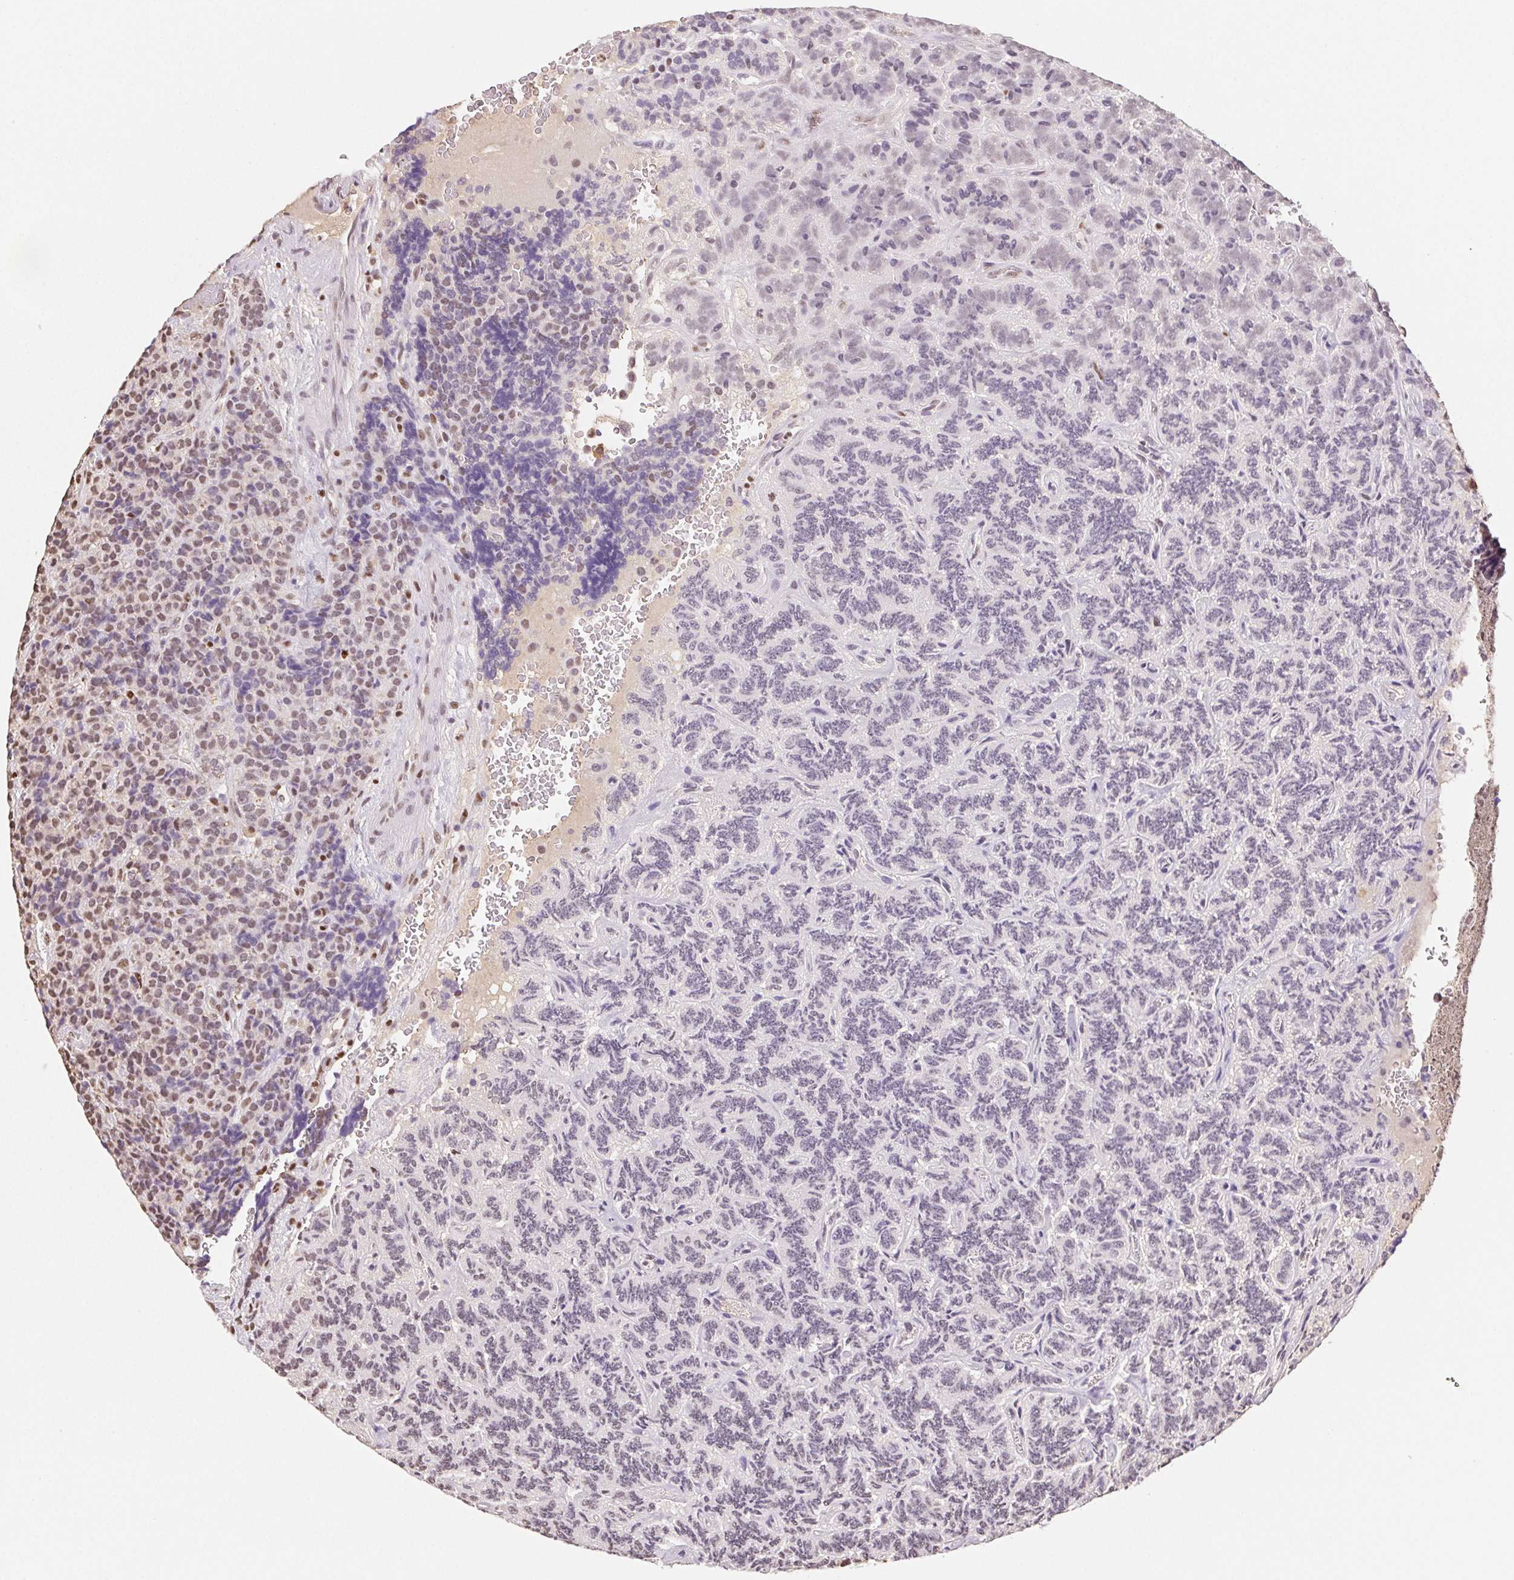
{"staining": {"intensity": "moderate", "quantity": "<25%", "location": "nuclear"}, "tissue": "carcinoid", "cell_type": "Tumor cells", "image_type": "cancer", "snomed": [{"axis": "morphology", "description": "Carcinoid, malignant, NOS"}, {"axis": "topography", "description": "Pancreas"}], "caption": "Immunohistochemistry (IHC) histopathology image of neoplastic tissue: human carcinoid stained using immunohistochemistry (IHC) shows low levels of moderate protein expression localized specifically in the nuclear of tumor cells, appearing as a nuclear brown color.", "gene": "SET", "patient": {"sex": "male", "age": 36}}